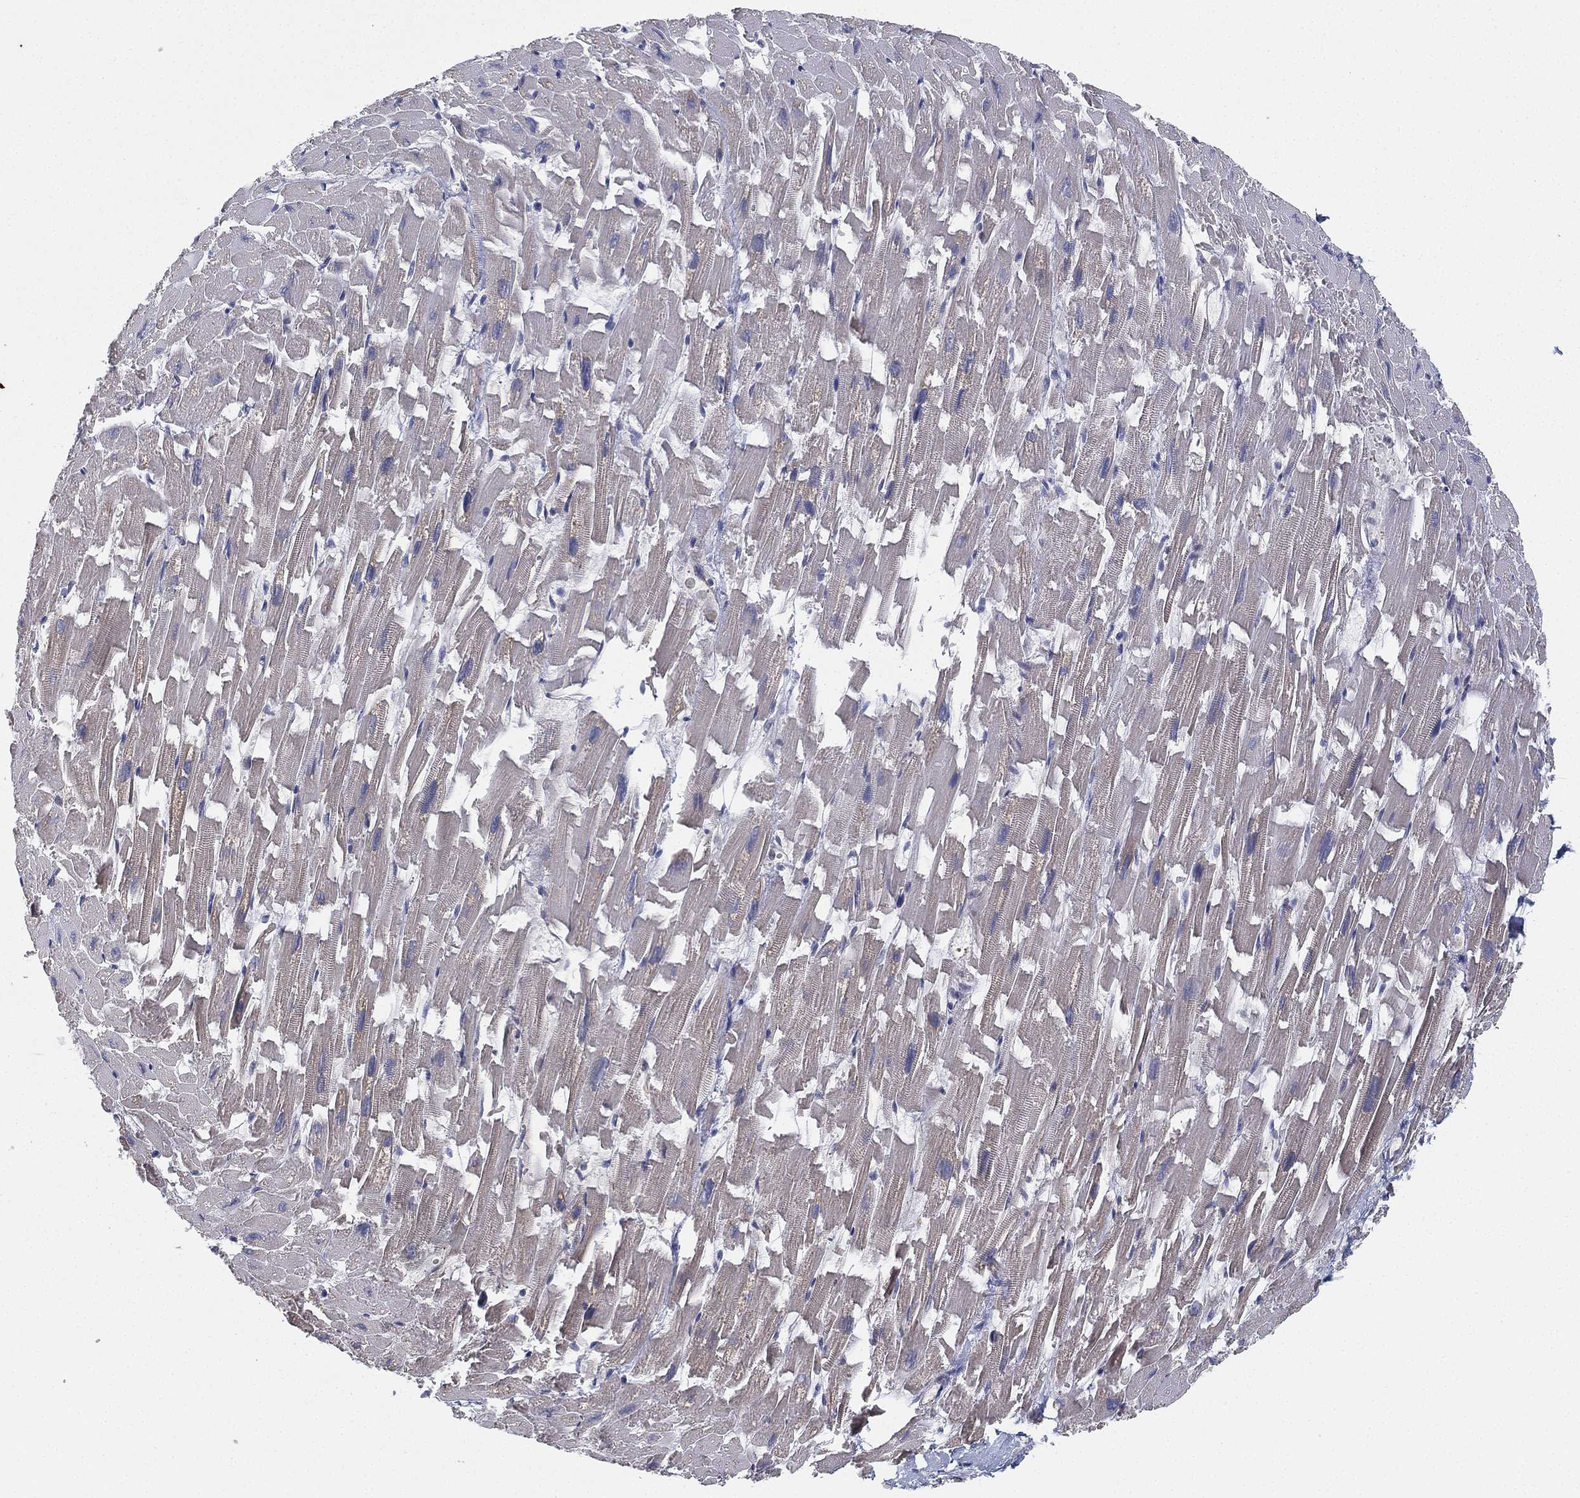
{"staining": {"intensity": "weak", "quantity": "25%-75%", "location": "cytoplasmic/membranous"}, "tissue": "heart muscle", "cell_type": "Cardiomyocytes", "image_type": "normal", "snomed": [{"axis": "morphology", "description": "Normal tissue, NOS"}, {"axis": "topography", "description": "Heart"}], "caption": "DAB (3,3'-diaminobenzidine) immunohistochemical staining of normal human heart muscle exhibits weak cytoplasmic/membranous protein staining in about 25%-75% of cardiomyocytes.", "gene": "CYB5B", "patient": {"sex": "female", "age": 64}}